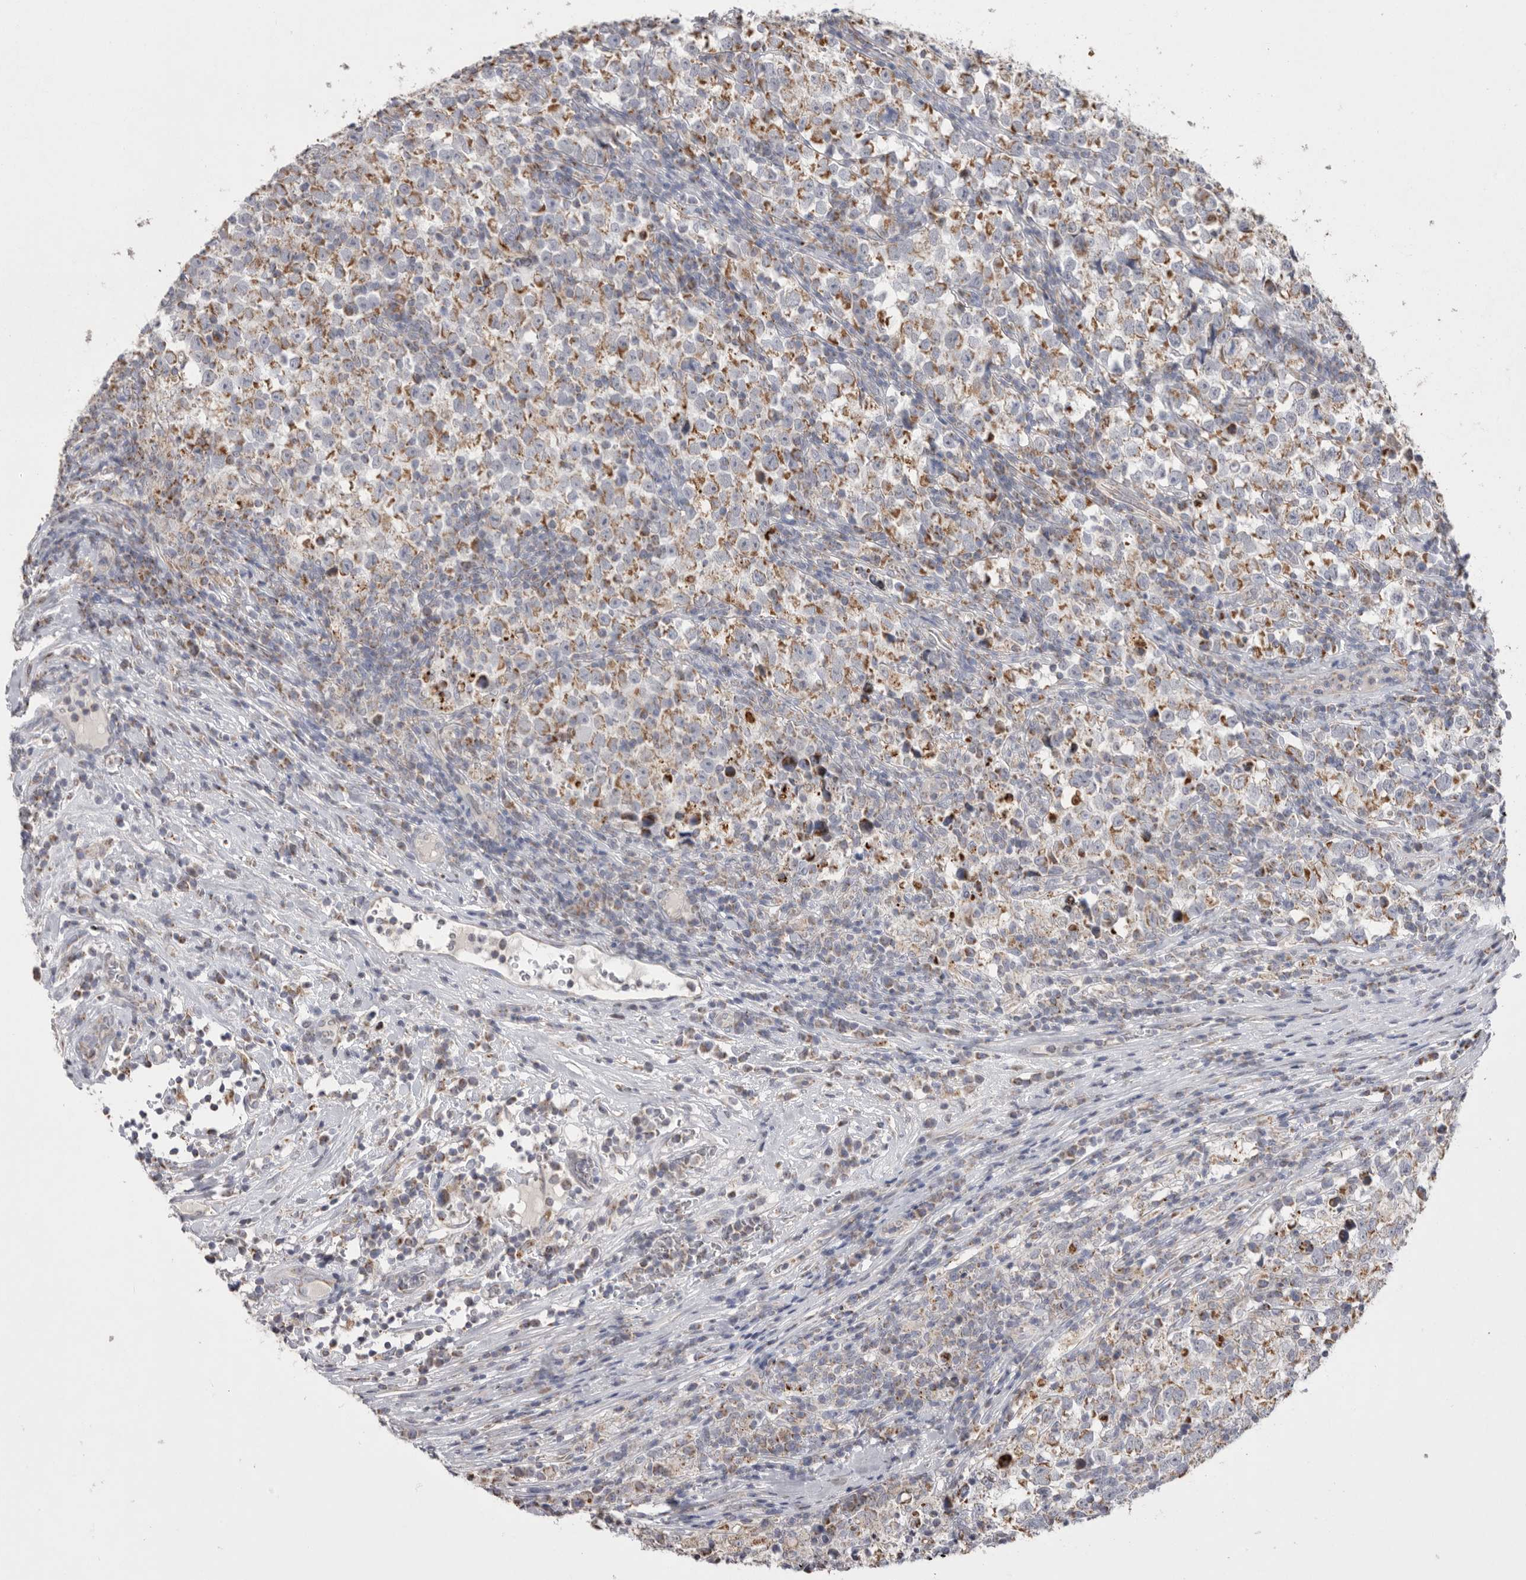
{"staining": {"intensity": "moderate", "quantity": ">75%", "location": "cytoplasmic/membranous"}, "tissue": "testis cancer", "cell_type": "Tumor cells", "image_type": "cancer", "snomed": [{"axis": "morphology", "description": "Normal tissue, NOS"}, {"axis": "morphology", "description": "Seminoma, NOS"}, {"axis": "topography", "description": "Testis"}], "caption": "This is a histology image of immunohistochemistry (IHC) staining of testis seminoma, which shows moderate staining in the cytoplasmic/membranous of tumor cells.", "gene": "VDAC3", "patient": {"sex": "male", "age": 43}}